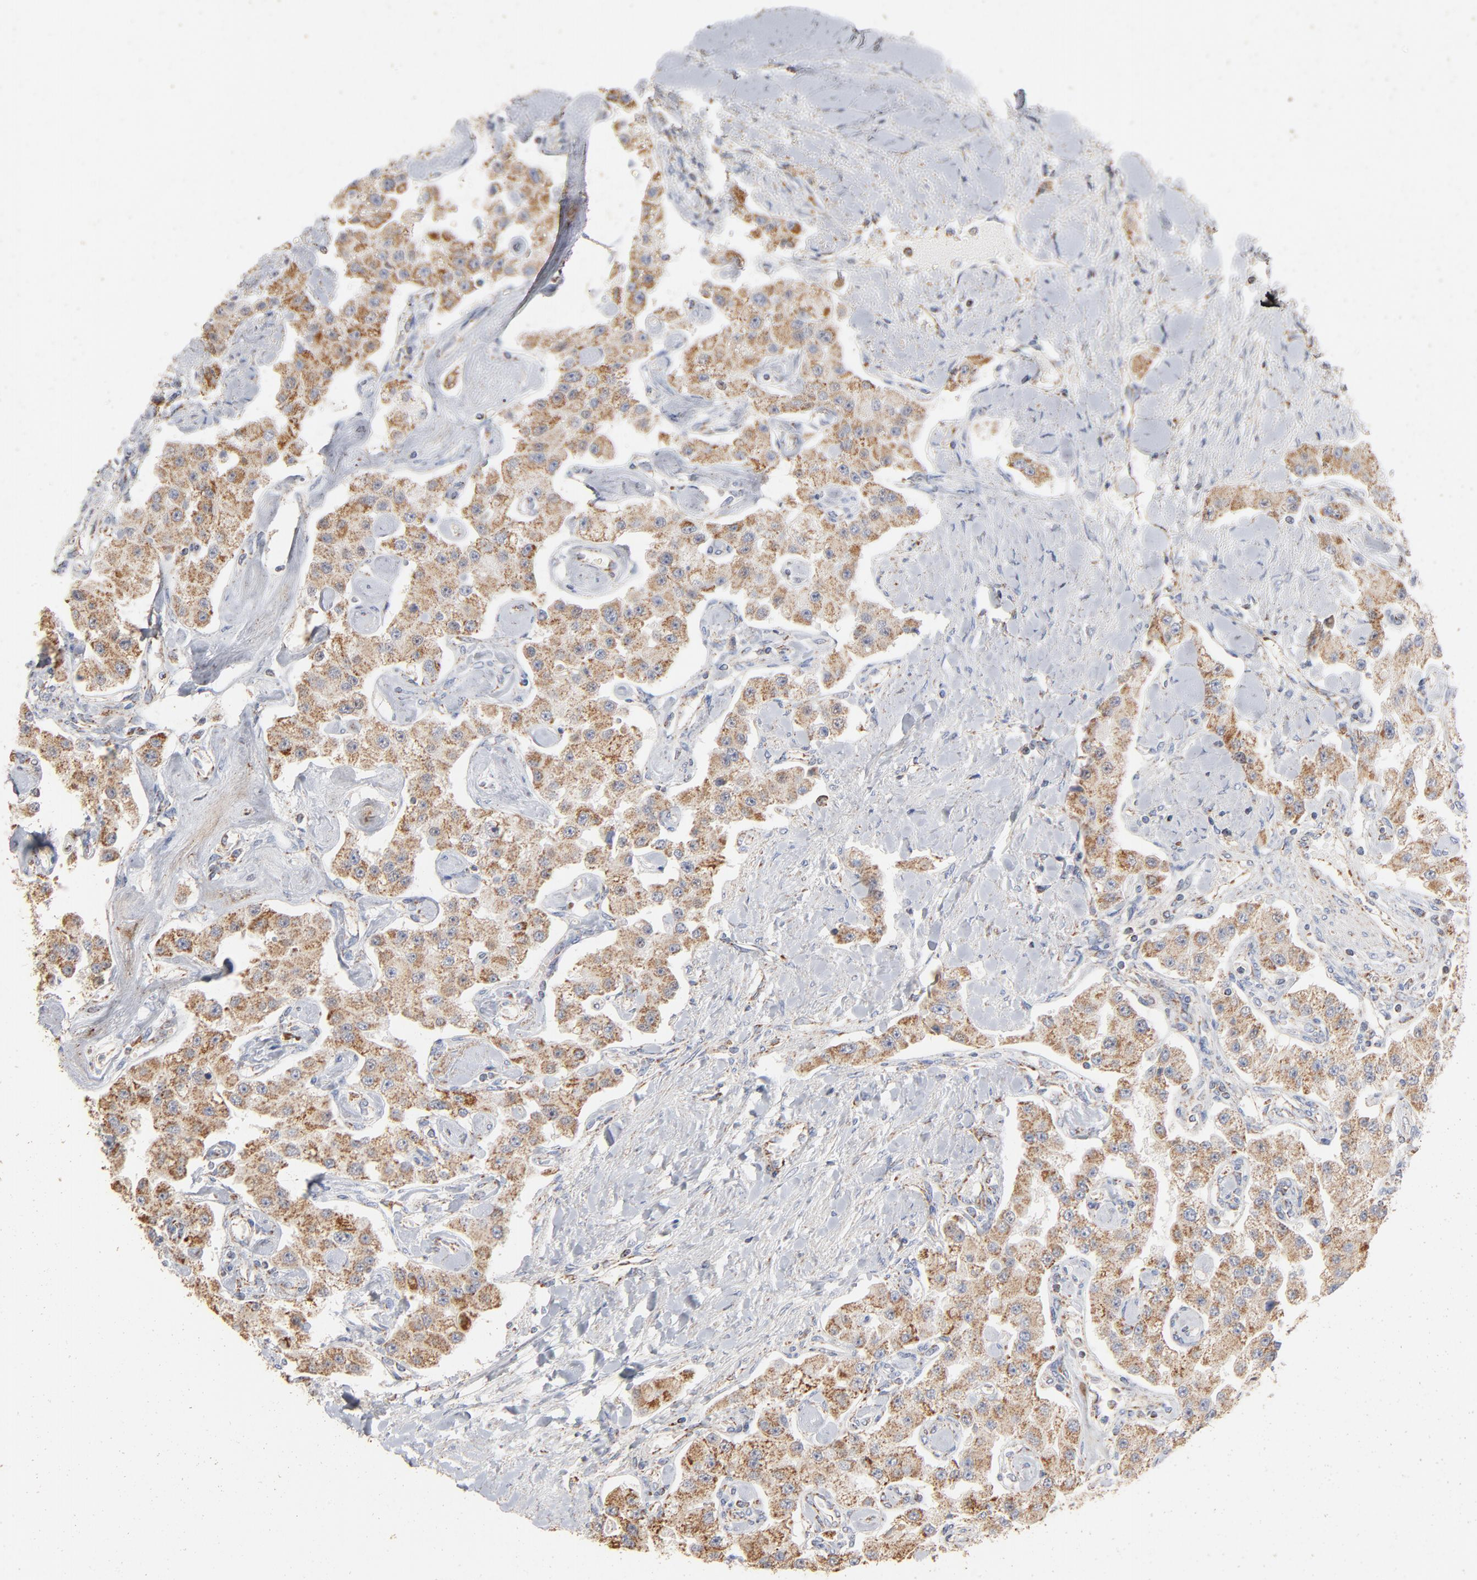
{"staining": {"intensity": "moderate", "quantity": ">75%", "location": "cytoplasmic/membranous"}, "tissue": "carcinoid", "cell_type": "Tumor cells", "image_type": "cancer", "snomed": [{"axis": "morphology", "description": "Carcinoid, malignant, NOS"}, {"axis": "topography", "description": "Pancreas"}], "caption": "DAB (3,3'-diaminobenzidine) immunohistochemical staining of human carcinoid exhibits moderate cytoplasmic/membranous protein positivity in about >75% of tumor cells.", "gene": "UQCRC1", "patient": {"sex": "male", "age": 41}}